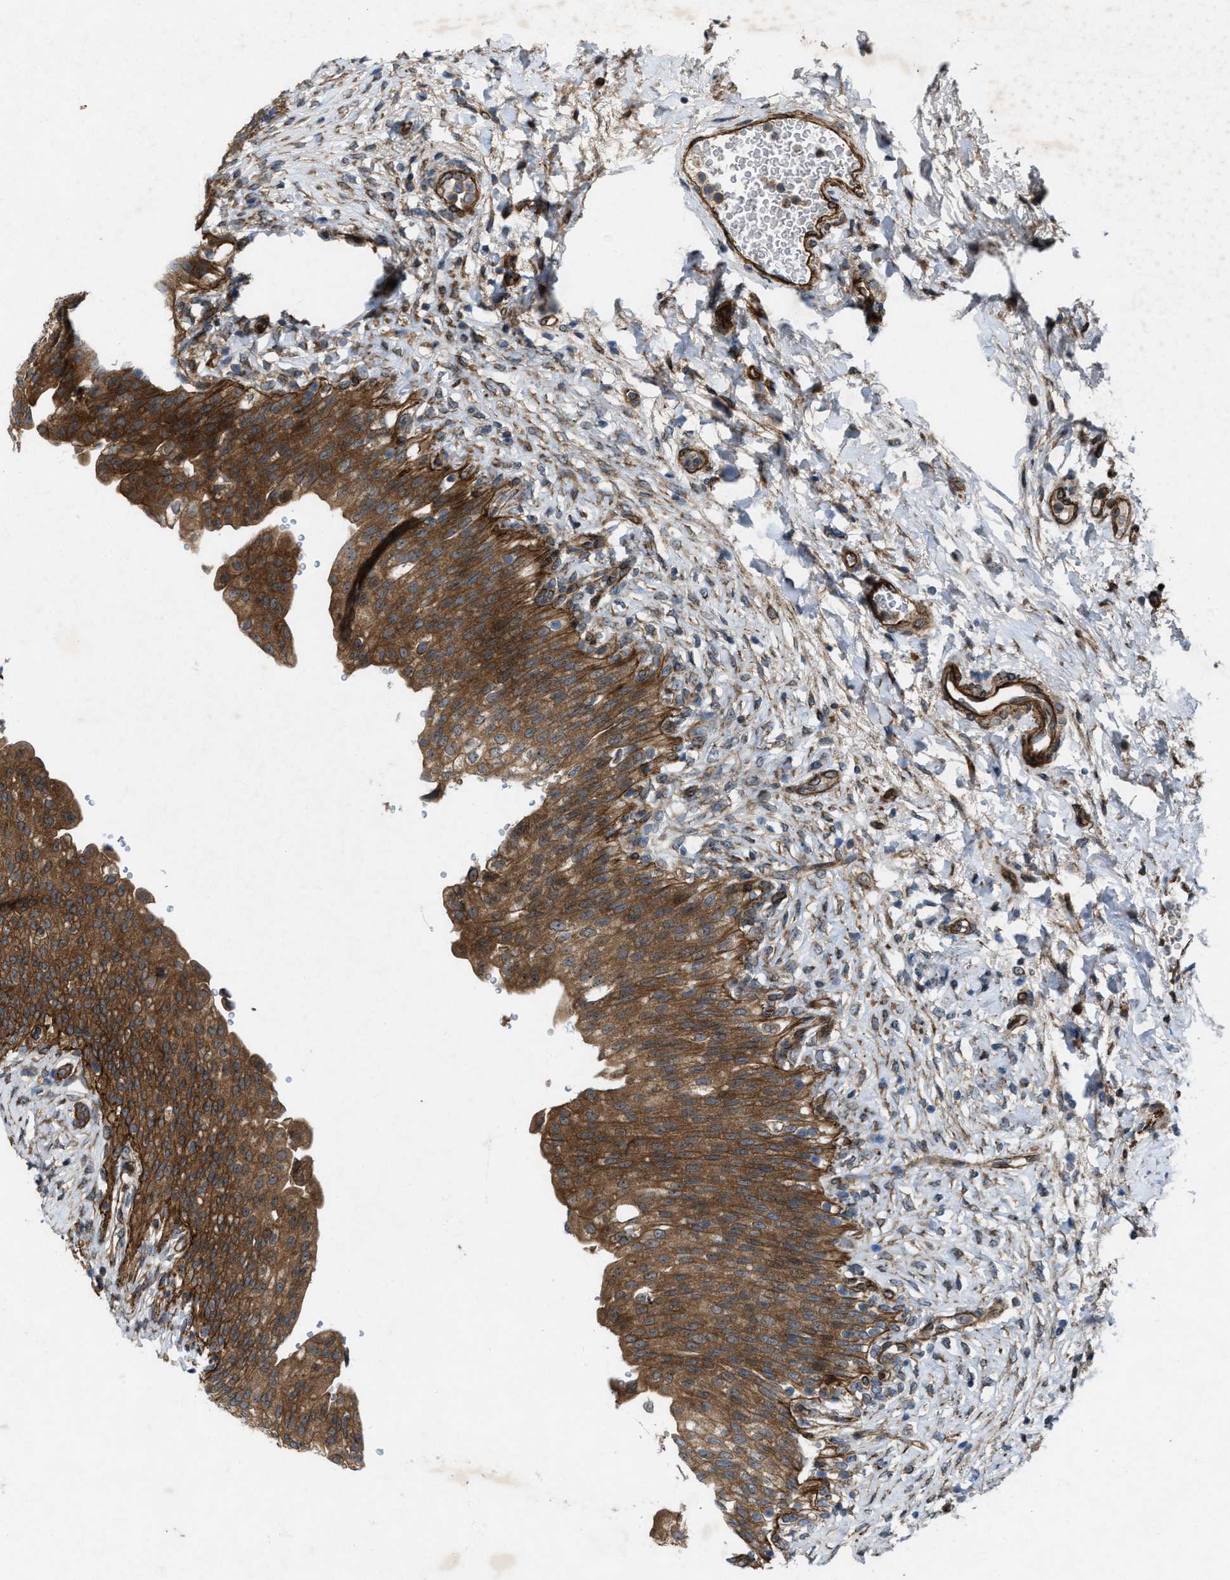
{"staining": {"intensity": "strong", "quantity": ">75%", "location": "cytoplasmic/membranous"}, "tissue": "urinary bladder", "cell_type": "Urothelial cells", "image_type": "normal", "snomed": [{"axis": "morphology", "description": "Urothelial carcinoma, High grade"}, {"axis": "topography", "description": "Urinary bladder"}], "caption": "A high amount of strong cytoplasmic/membranous positivity is identified in about >75% of urothelial cells in normal urinary bladder.", "gene": "URGCP", "patient": {"sex": "male", "age": 46}}